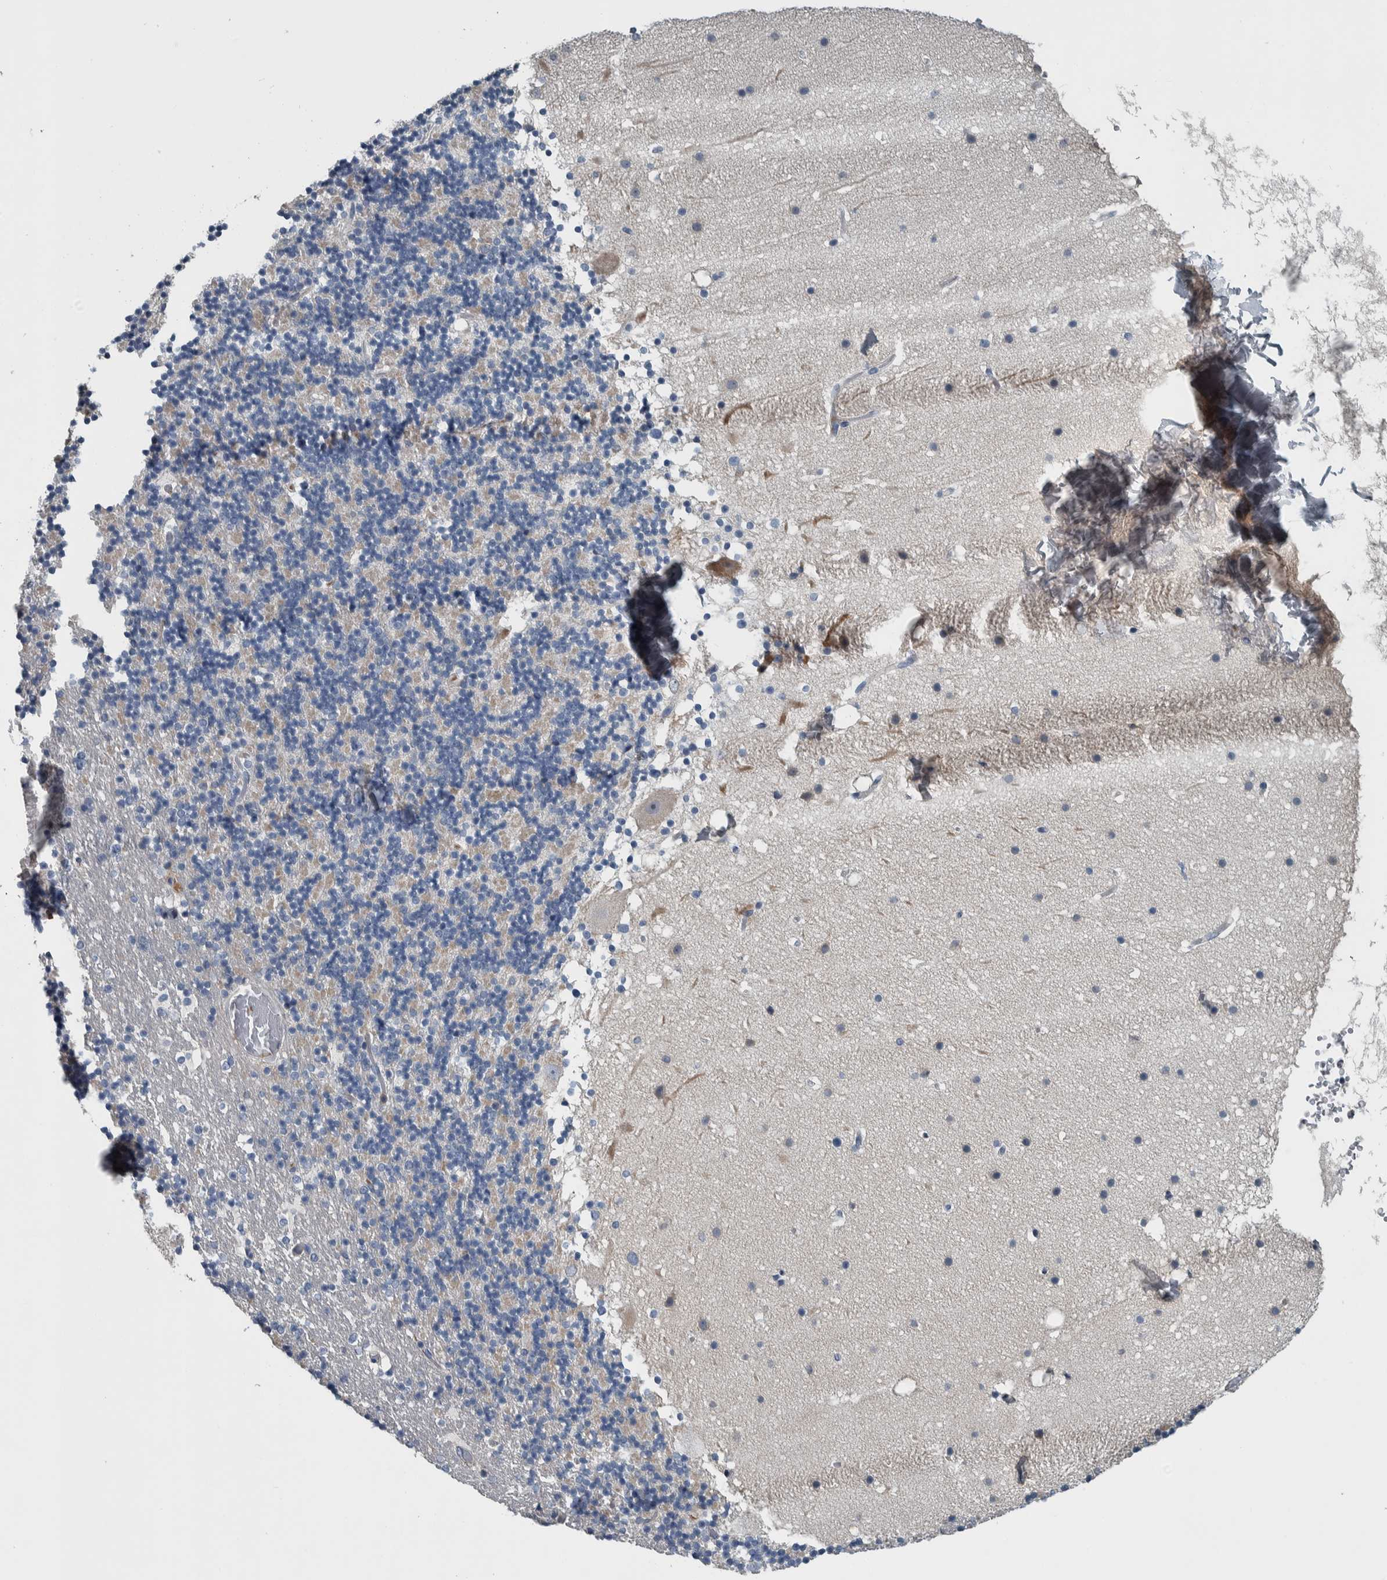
{"staining": {"intensity": "weak", "quantity": "<25%", "location": "cytoplasmic/membranous"}, "tissue": "cerebellum", "cell_type": "Cells in granular layer", "image_type": "normal", "snomed": [{"axis": "morphology", "description": "Normal tissue, NOS"}, {"axis": "topography", "description": "Cerebellum"}], "caption": "Immunohistochemistry histopathology image of unremarkable human cerebellum stained for a protein (brown), which reveals no expression in cells in granular layer. The staining is performed using DAB brown chromogen with nuclei counter-stained in using hematoxylin.", "gene": "SERPINC1", "patient": {"sex": "male", "age": 57}}